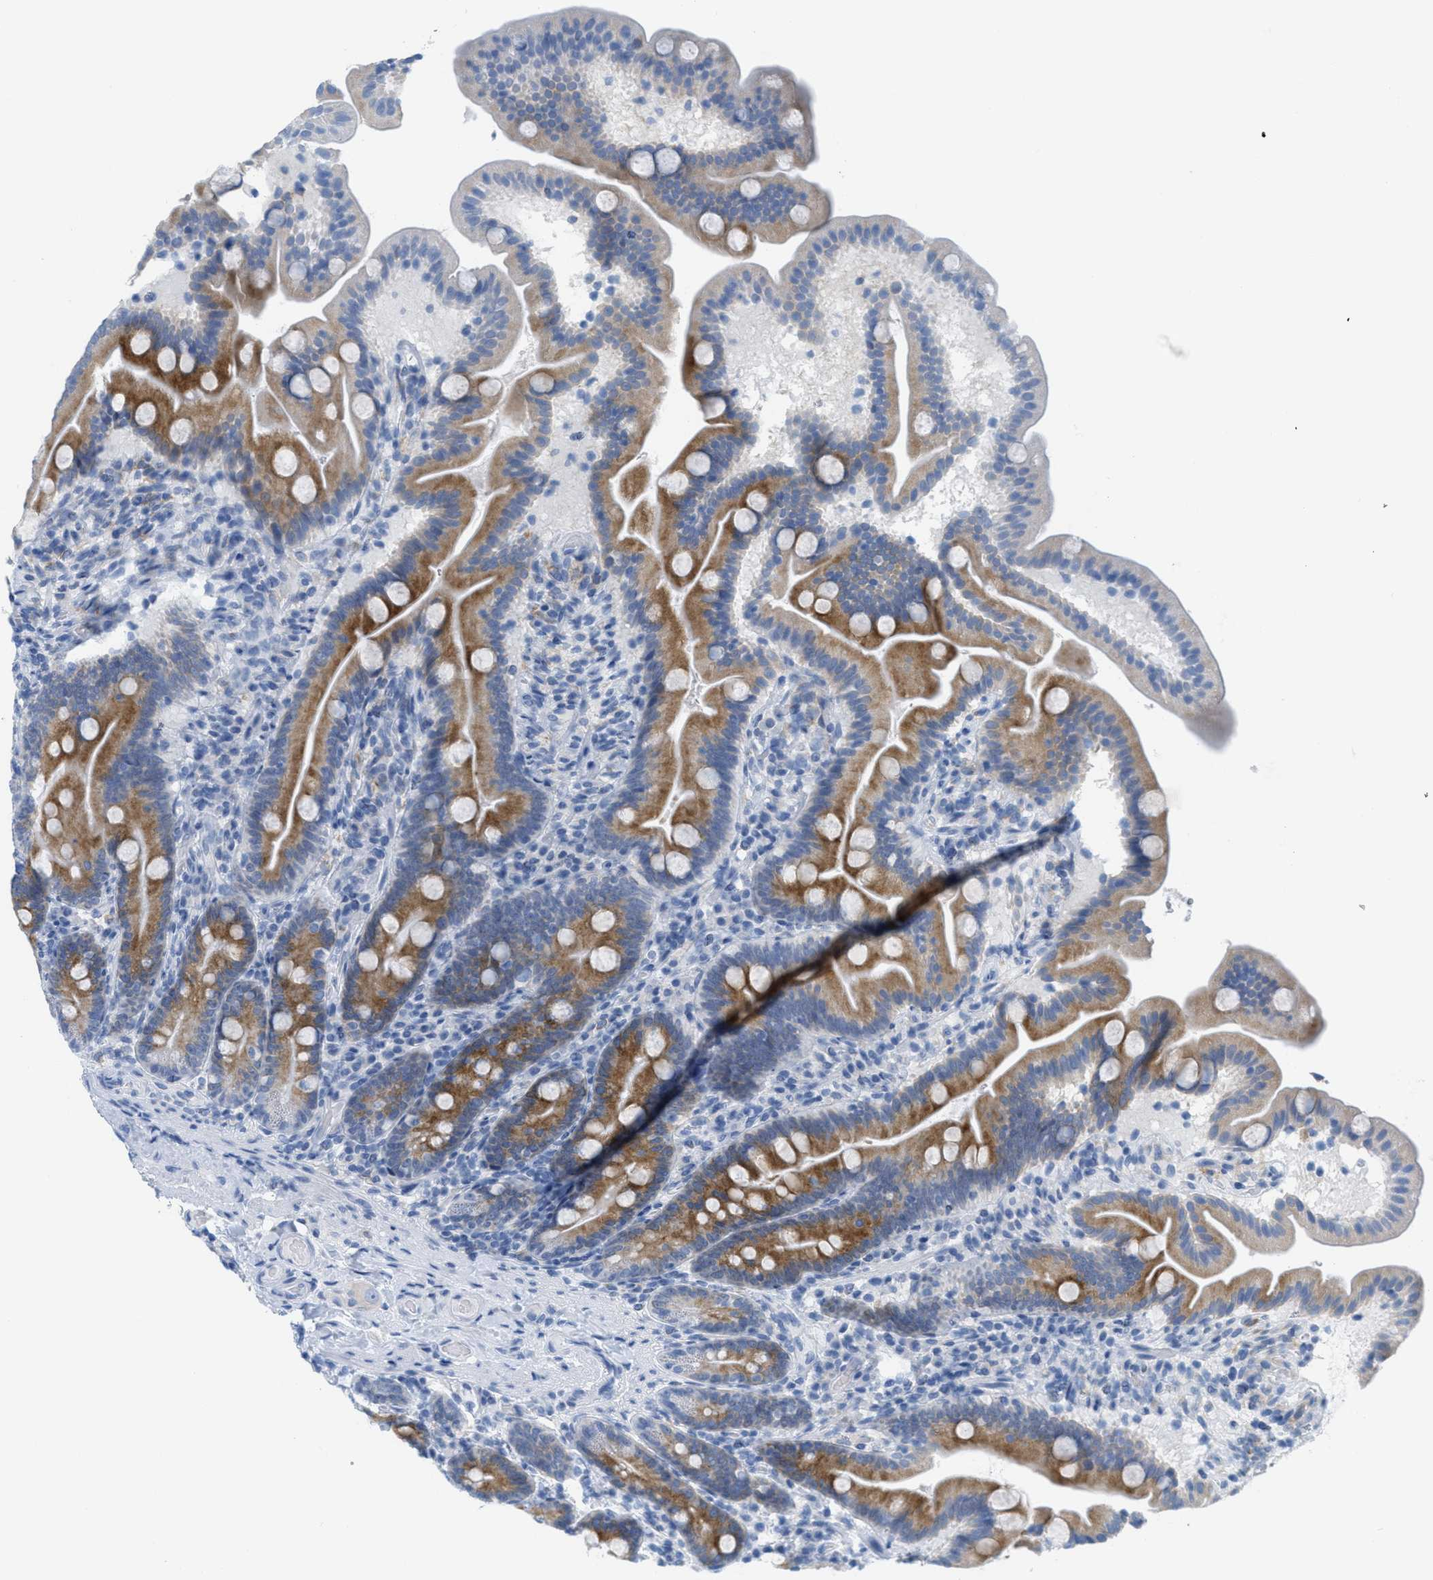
{"staining": {"intensity": "moderate", "quantity": ">75%", "location": "cytoplasmic/membranous"}, "tissue": "duodenum", "cell_type": "Glandular cells", "image_type": "normal", "snomed": [{"axis": "morphology", "description": "Normal tissue, NOS"}, {"axis": "topography", "description": "Duodenum"}], "caption": "Benign duodenum shows moderate cytoplasmic/membranous staining in about >75% of glandular cells, visualized by immunohistochemistry. (DAB (3,3'-diaminobenzidine) = brown stain, brightfield microscopy at high magnification).", "gene": "TEX264", "patient": {"sex": "male", "age": 54}}